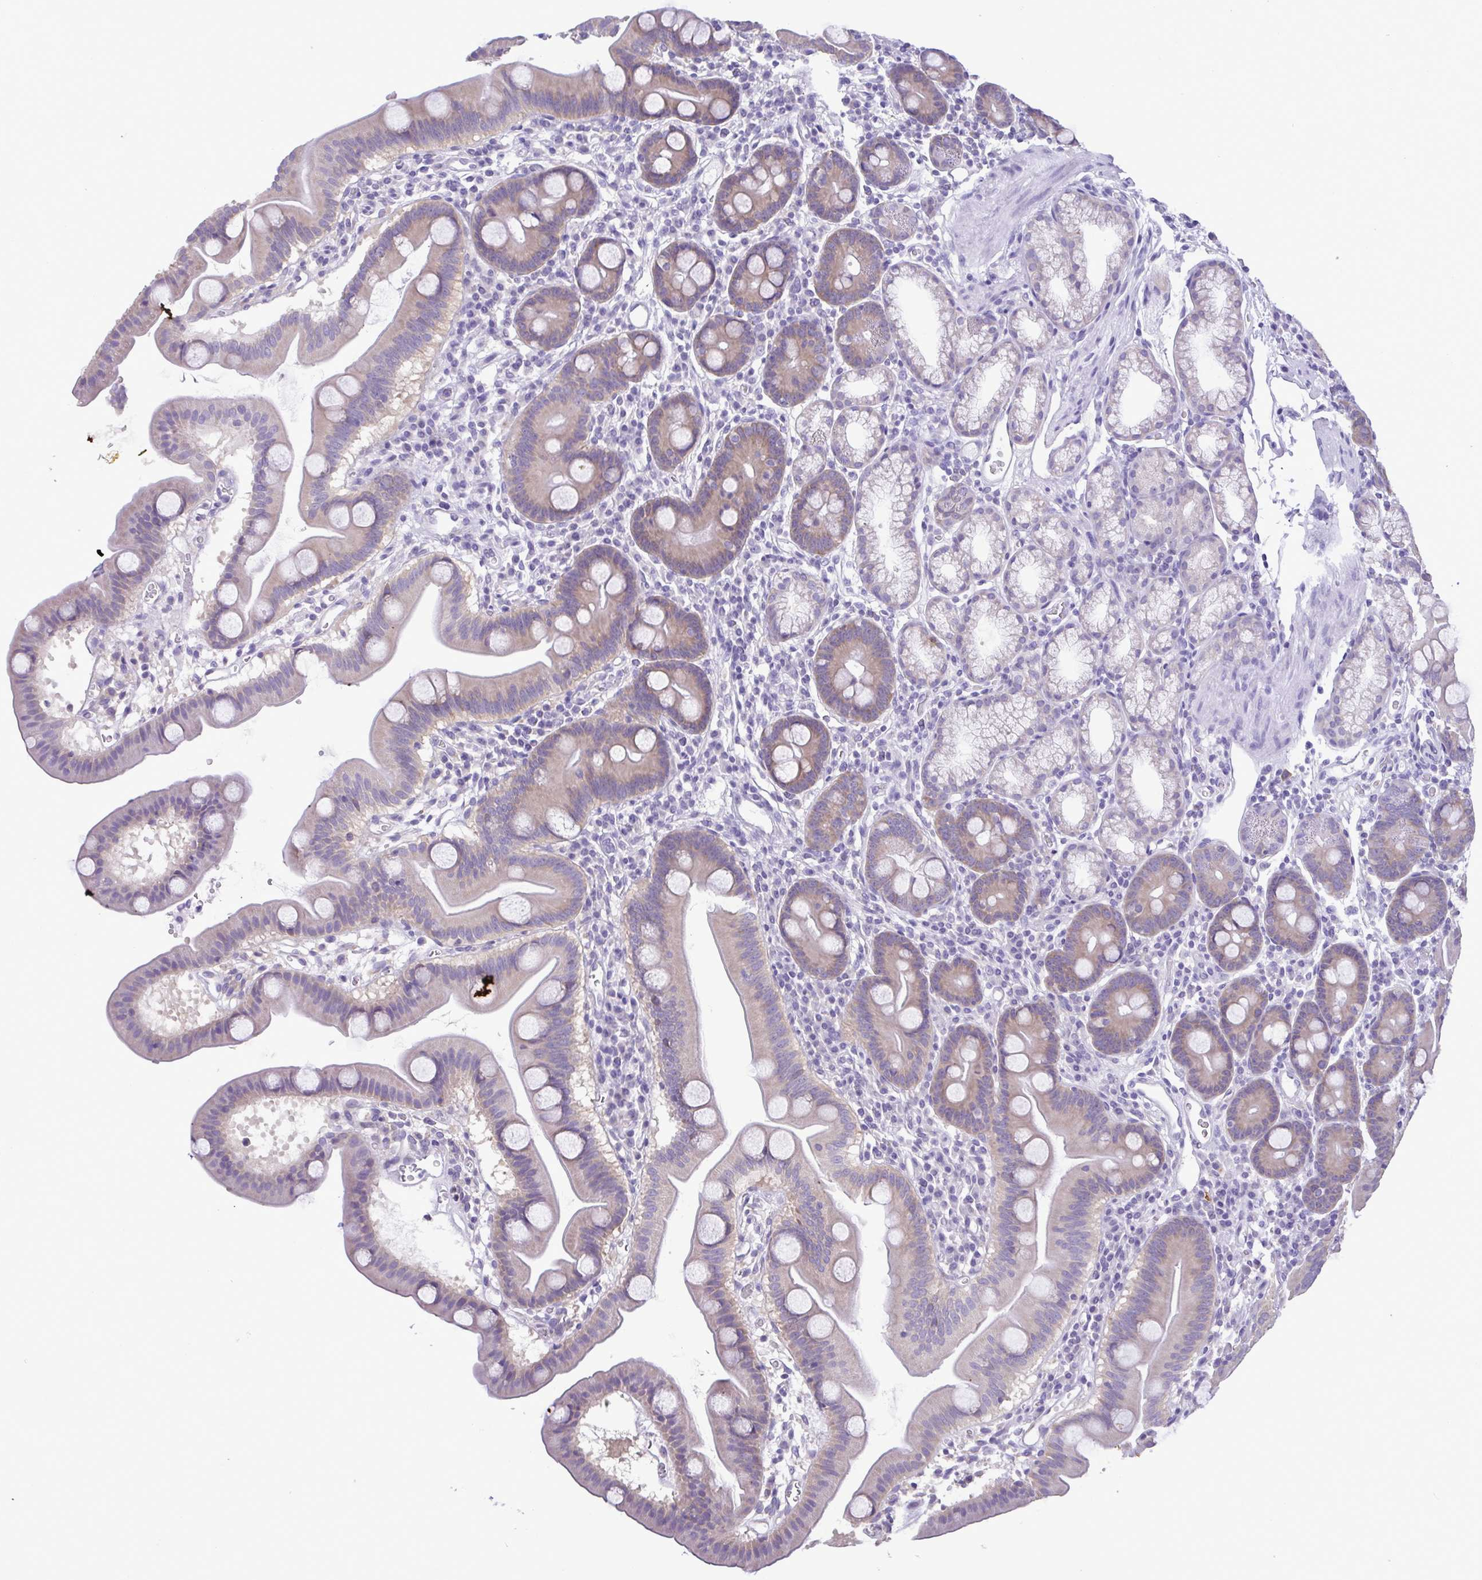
{"staining": {"intensity": "weak", "quantity": "25%-75%", "location": "cytoplasmic/membranous"}, "tissue": "duodenum", "cell_type": "Glandular cells", "image_type": "normal", "snomed": [{"axis": "morphology", "description": "Normal tissue, NOS"}, {"axis": "topography", "description": "Duodenum"}], "caption": "Weak cytoplasmic/membranous positivity is appreciated in approximately 25%-75% of glandular cells in unremarkable duodenum.", "gene": "TNNI3", "patient": {"sex": "male", "age": 59}}